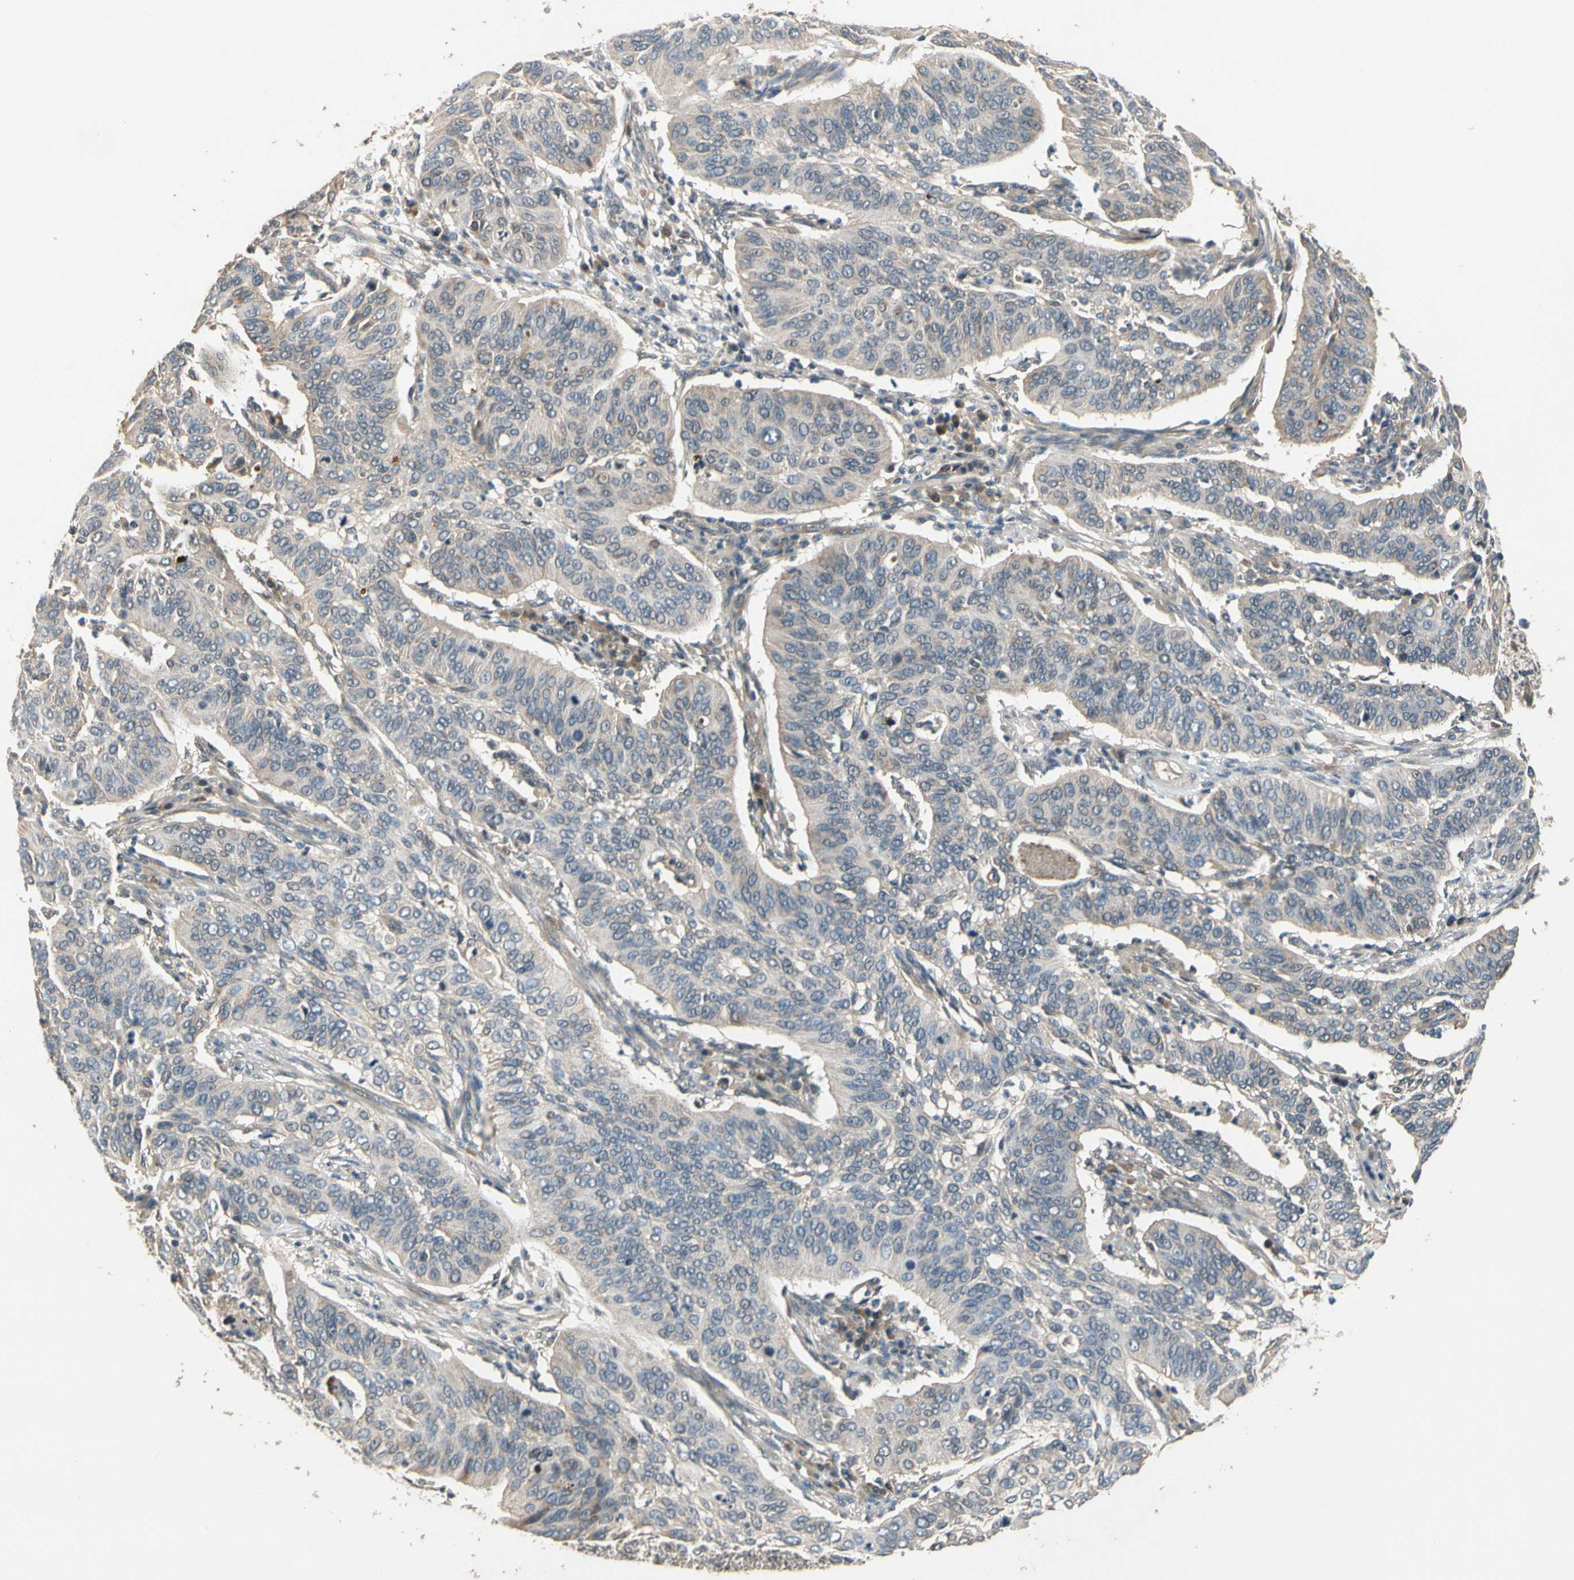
{"staining": {"intensity": "weak", "quantity": "<25%", "location": "cytoplasmic/membranous"}, "tissue": "cervical cancer", "cell_type": "Tumor cells", "image_type": "cancer", "snomed": [{"axis": "morphology", "description": "Squamous cell carcinoma, NOS"}, {"axis": "topography", "description": "Cervix"}], "caption": "Image shows no protein staining in tumor cells of cervical cancer (squamous cell carcinoma) tissue.", "gene": "ALKBH3", "patient": {"sex": "female", "age": 39}}